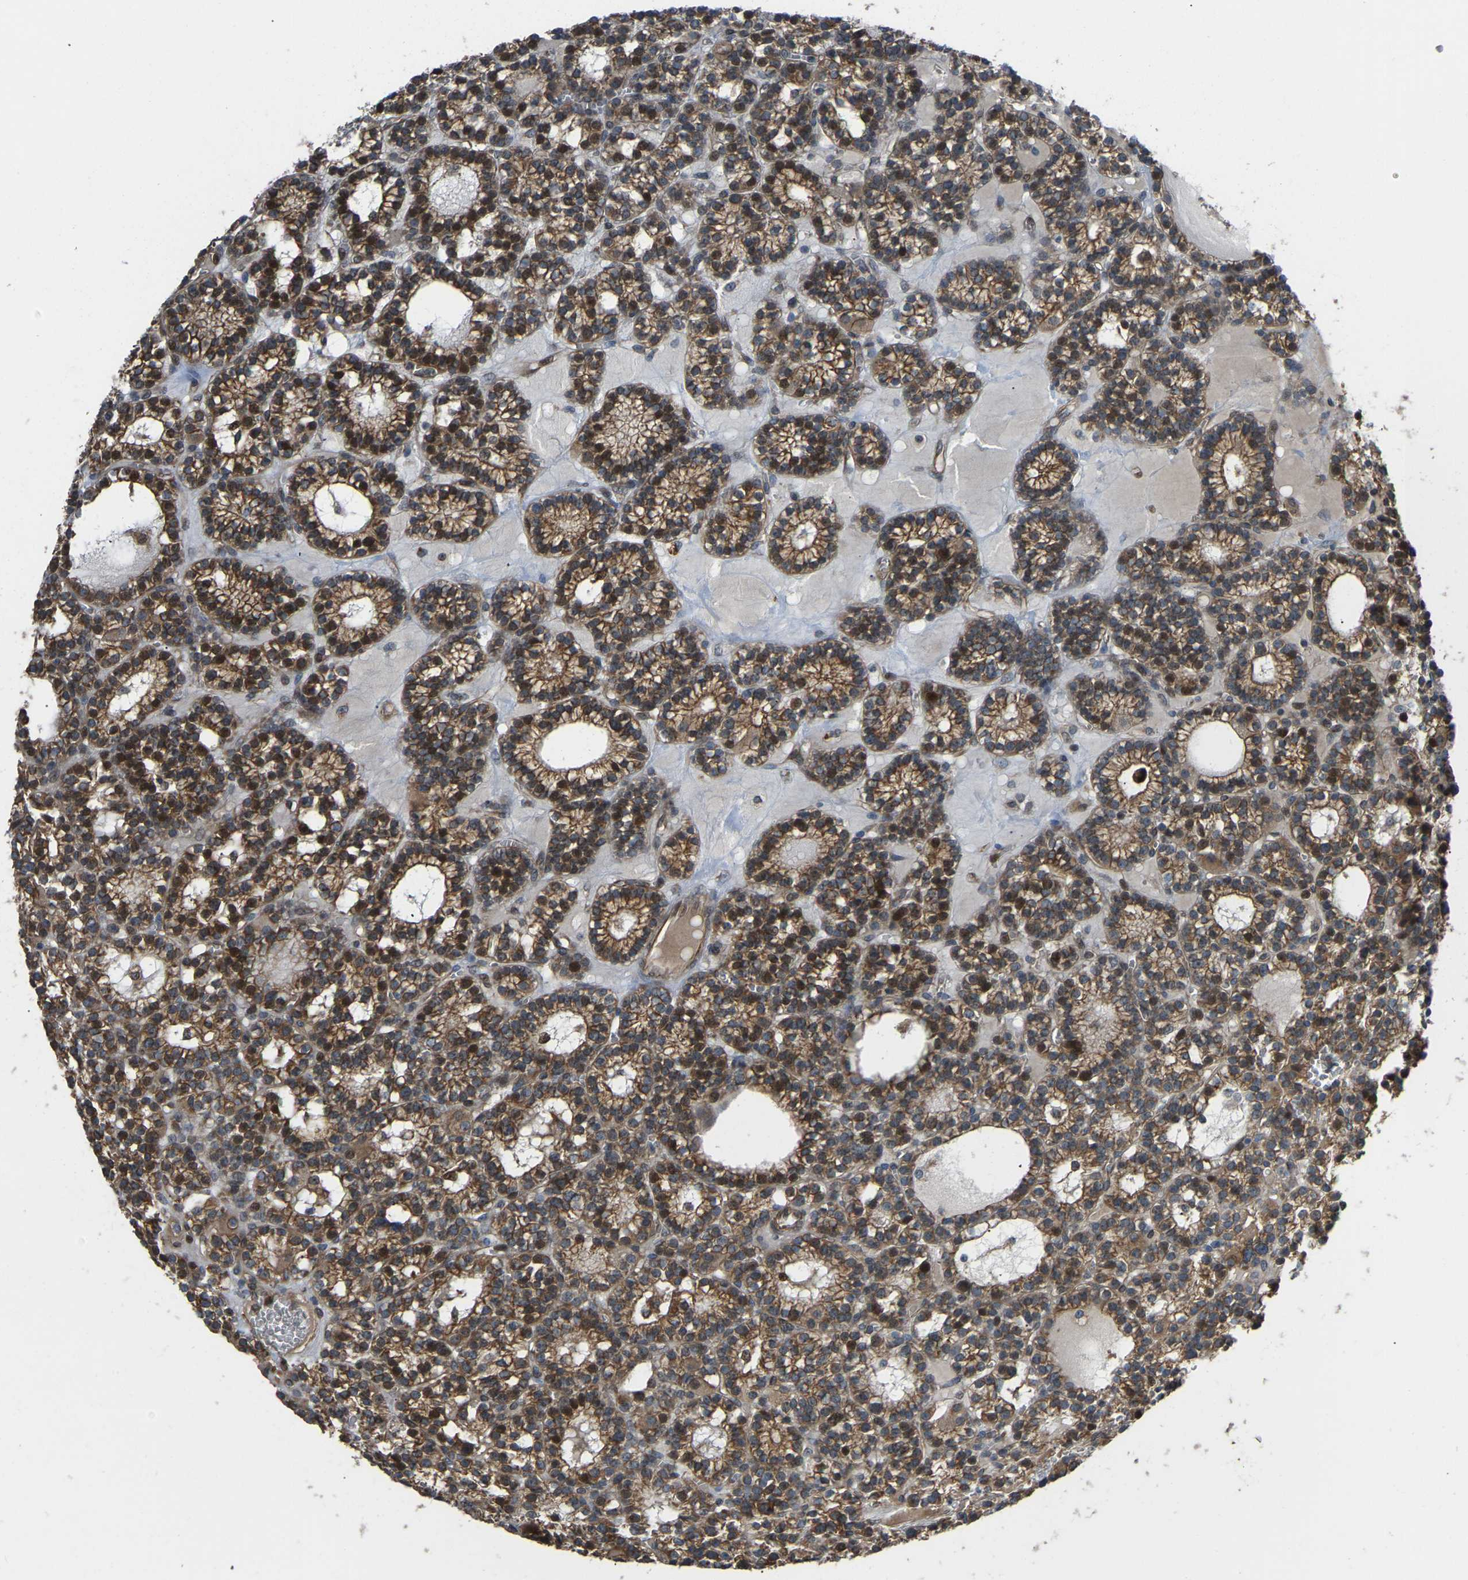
{"staining": {"intensity": "moderate", "quantity": ">75%", "location": "cytoplasmic/membranous,nuclear"}, "tissue": "parathyroid gland", "cell_type": "Glandular cells", "image_type": "normal", "snomed": [{"axis": "morphology", "description": "Normal tissue, NOS"}, {"axis": "morphology", "description": "Adenoma, NOS"}, {"axis": "topography", "description": "Parathyroid gland"}], "caption": "Brown immunohistochemical staining in unremarkable human parathyroid gland shows moderate cytoplasmic/membranous,nuclear expression in about >75% of glandular cells.", "gene": "C21orf91", "patient": {"sex": "female", "age": 58}}